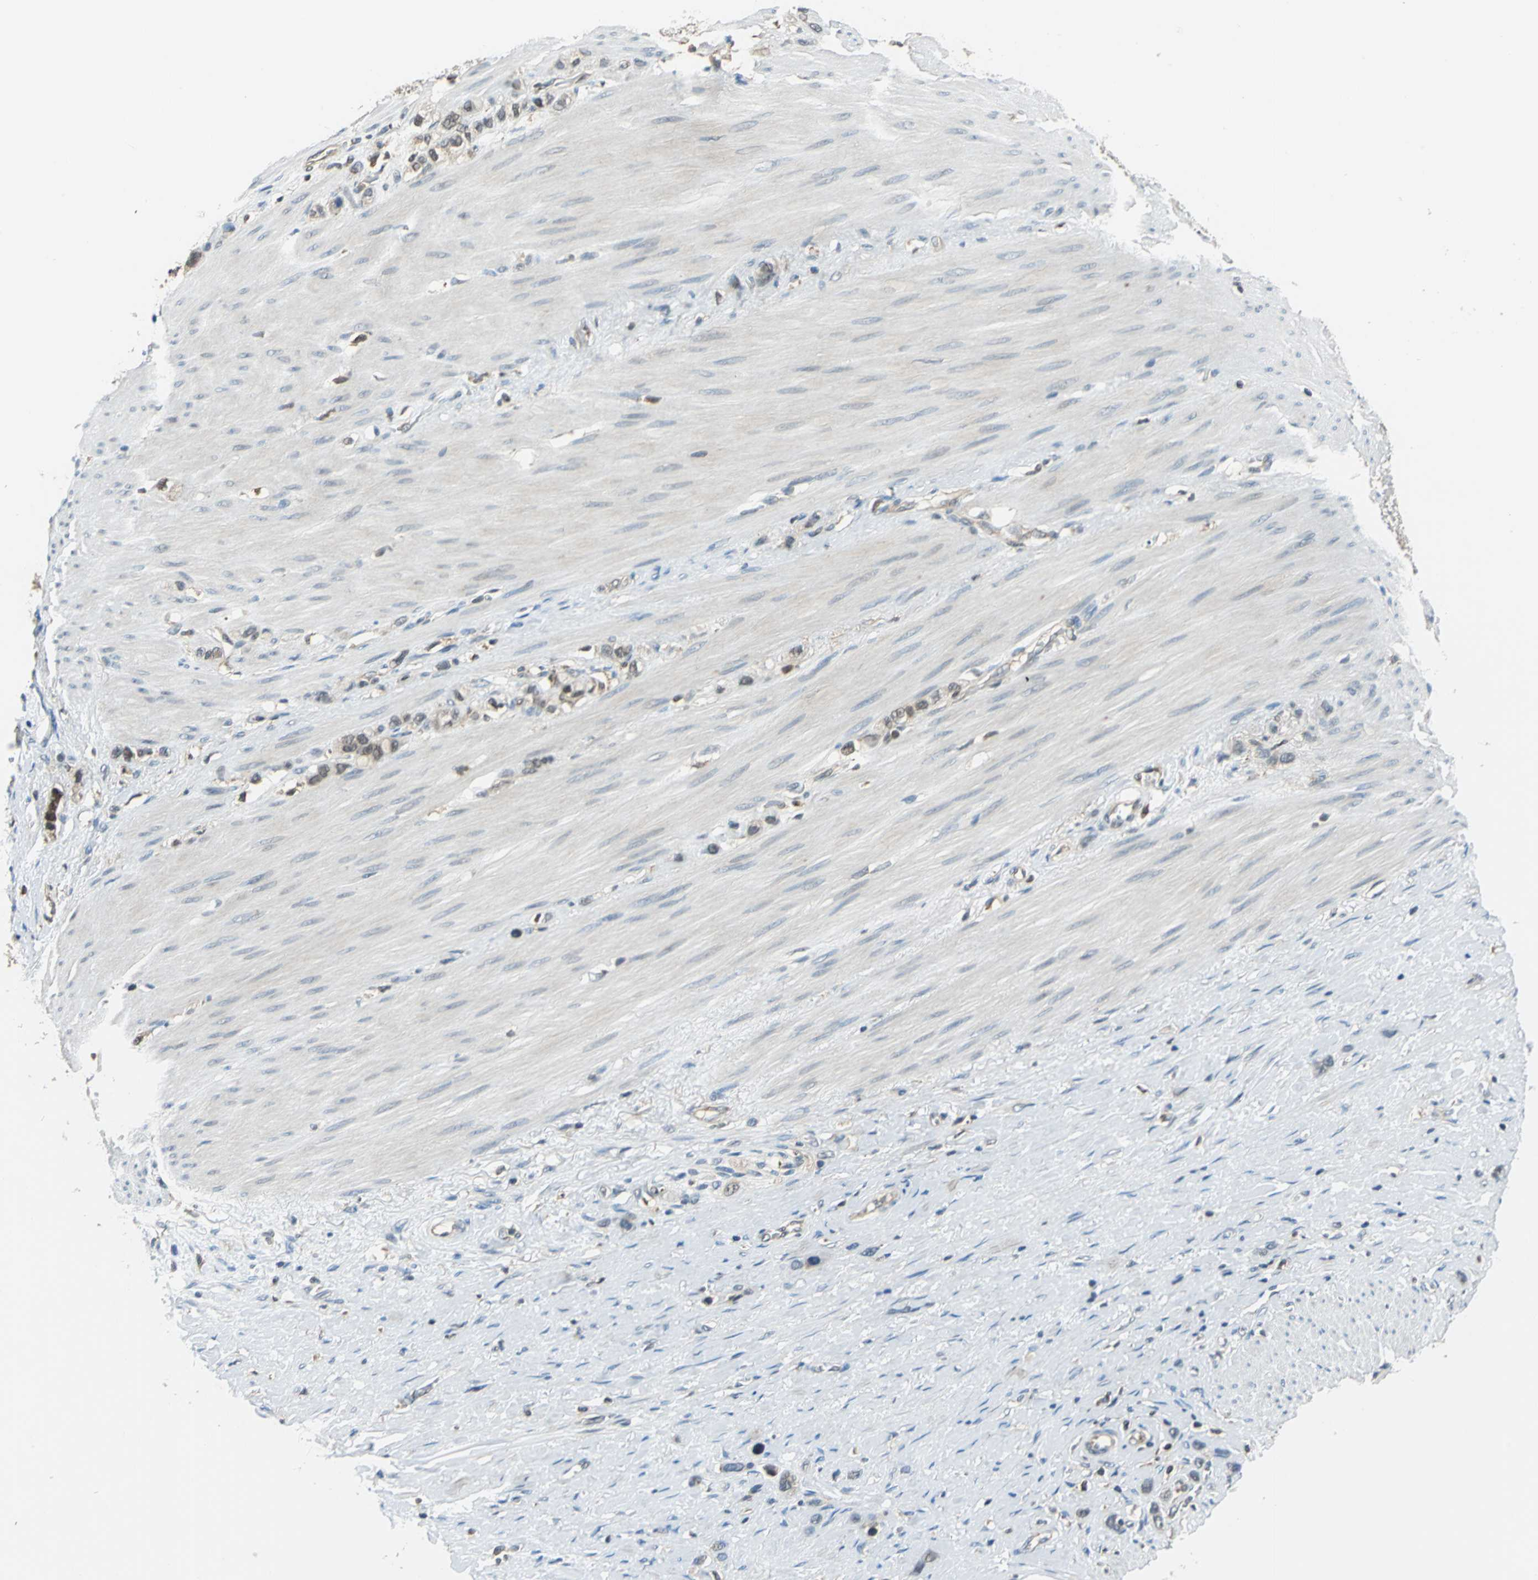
{"staining": {"intensity": "moderate", "quantity": ">75%", "location": "cytoplasmic/membranous,nuclear"}, "tissue": "stomach cancer", "cell_type": "Tumor cells", "image_type": "cancer", "snomed": [{"axis": "morphology", "description": "Normal tissue, NOS"}, {"axis": "morphology", "description": "Adenocarcinoma, NOS"}, {"axis": "morphology", "description": "Adenocarcinoma, High grade"}, {"axis": "topography", "description": "Stomach, upper"}, {"axis": "topography", "description": "Stomach"}], "caption": "This is an image of immunohistochemistry (IHC) staining of stomach adenocarcinoma, which shows moderate positivity in the cytoplasmic/membranous and nuclear of tumor cells.", "gene": "ARPC3", "patient": {"sex": "female", "age": 65}}